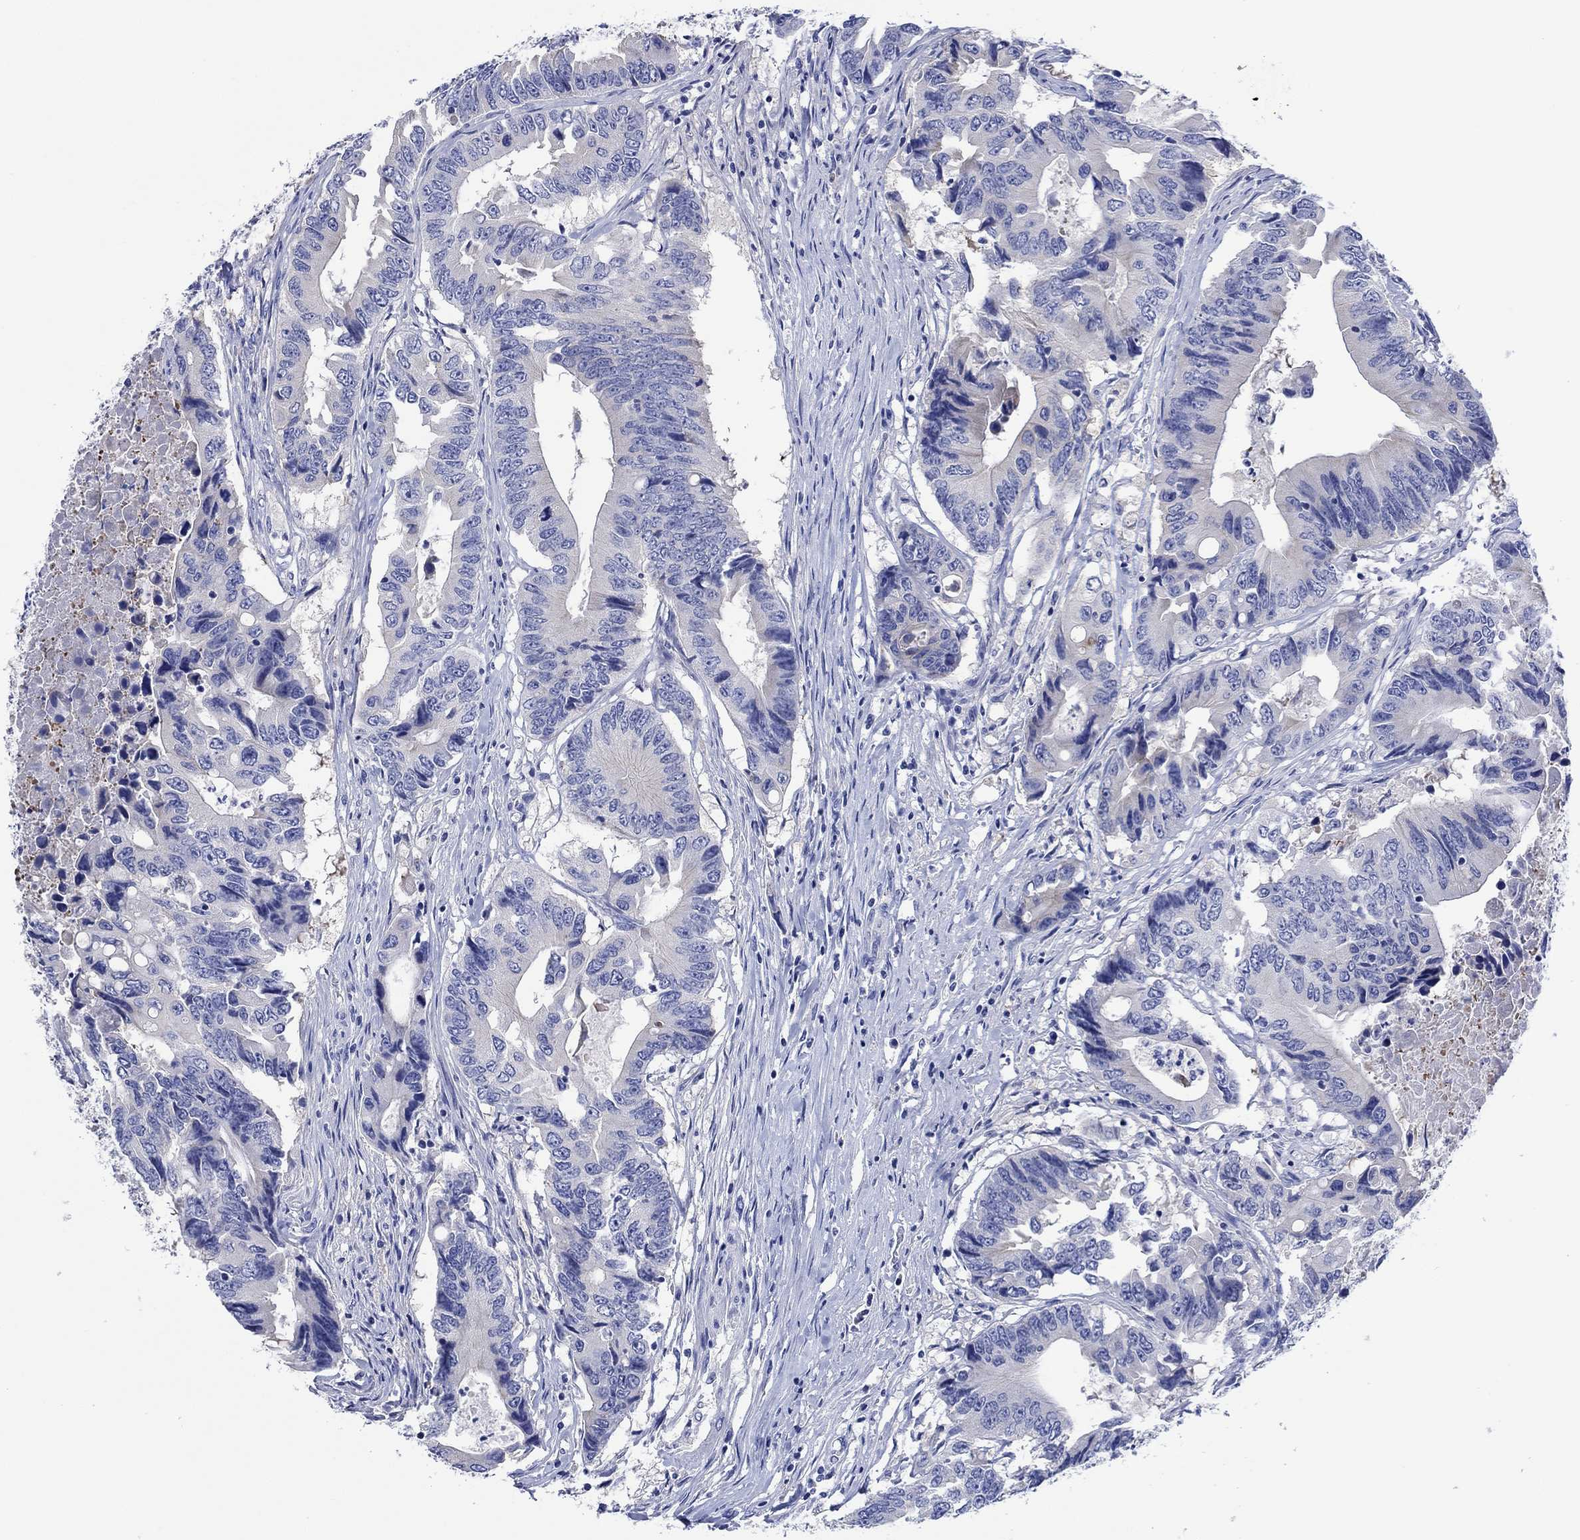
{"staining": {"intensity": "negative", "quantity": "none", "location": "none"}, "tissue": "colorectal cancer", "cell_type": "Tumor cells", "image_type": "cancer", "snomed": [{"axis": "morphology", "description": "Adenocarcinoma, NOS"}, {"axis": "topography", "description": "Colon"}], "caption": "Human adenocarcinoma (colorectal) stained for a protein using immunohistochemistry shows no expression in tumor cells.", "gene": "TOMM20L", "patient": {"sex": "female", "age": 90}}